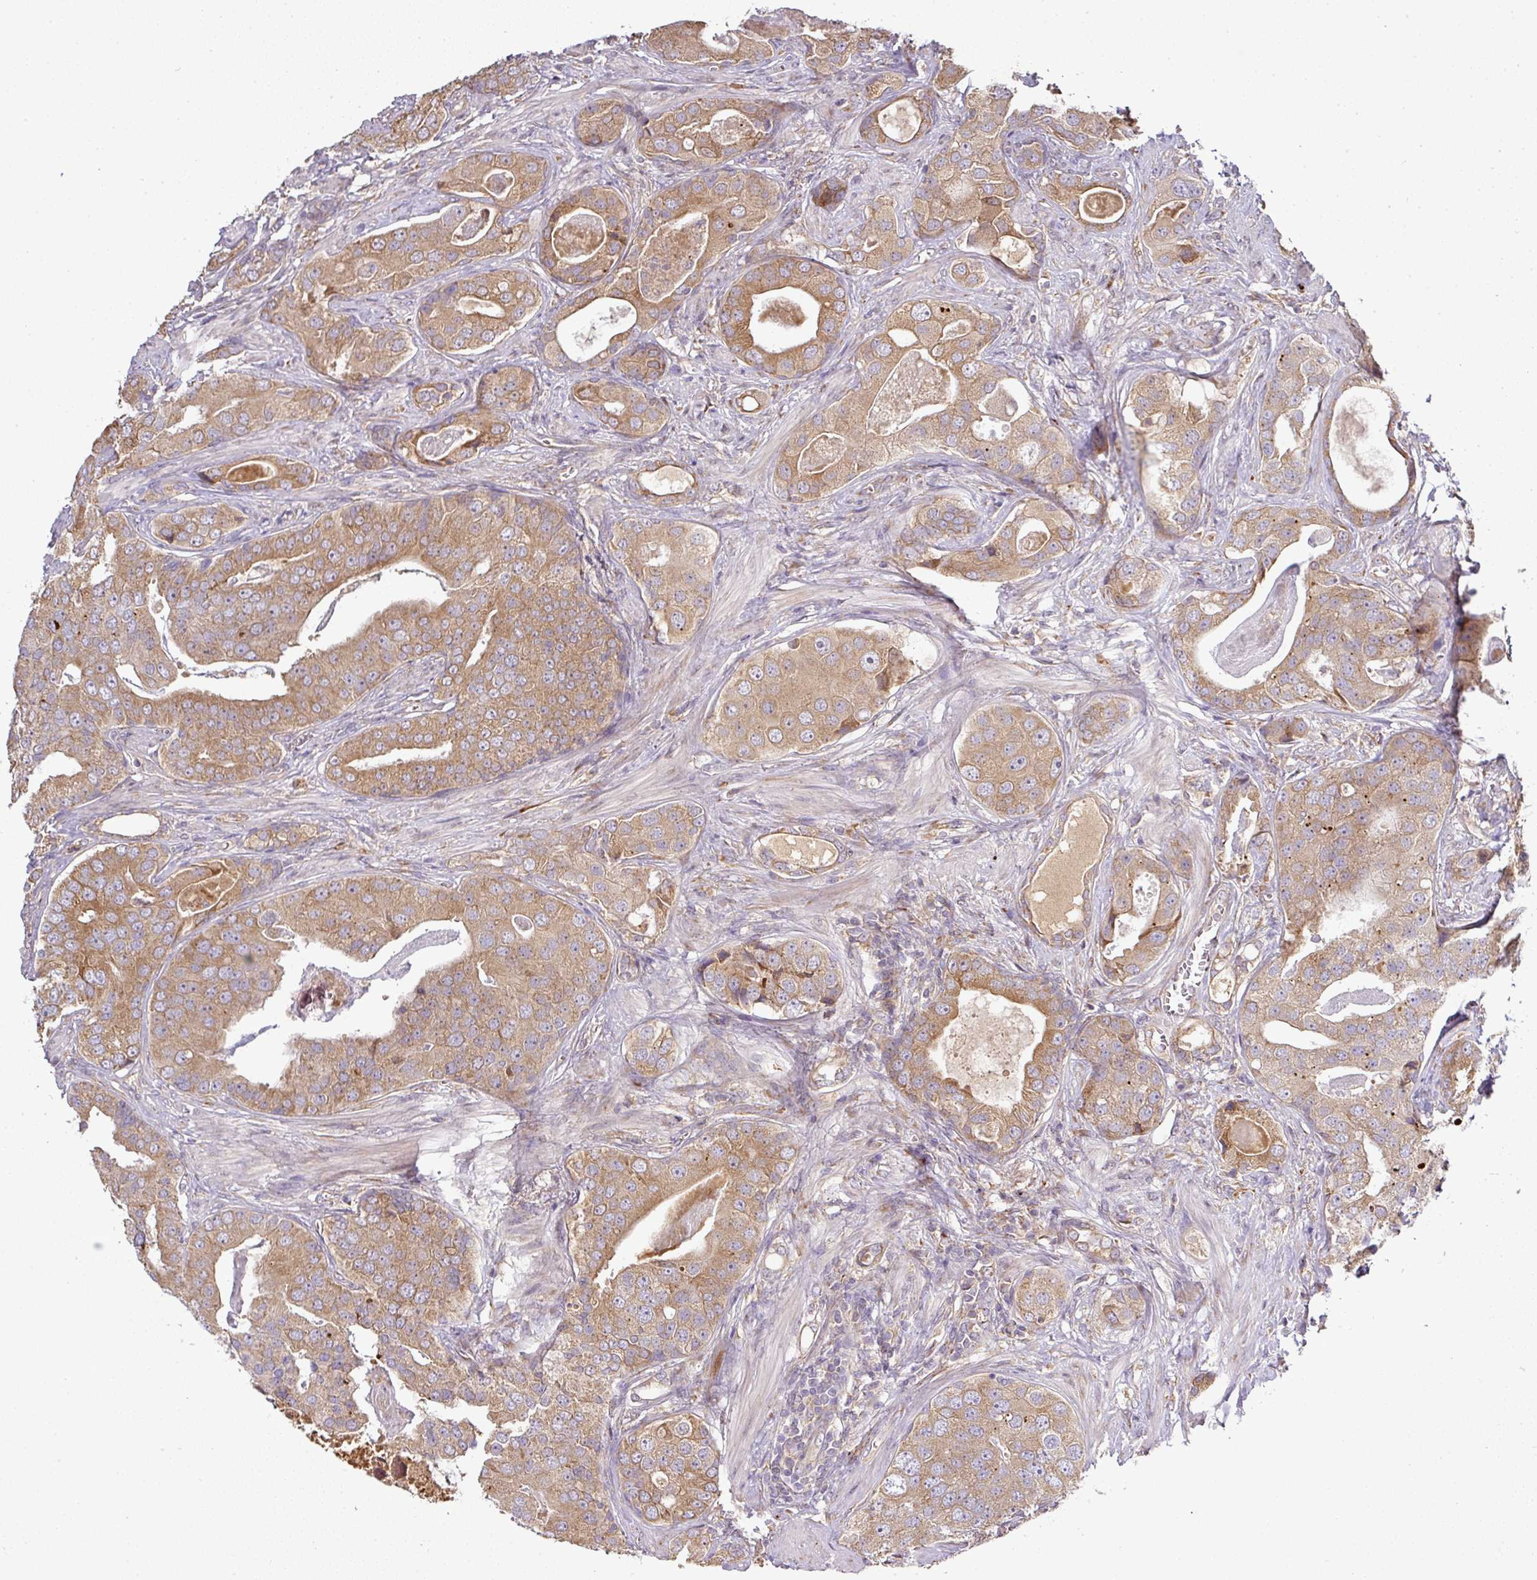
{"staining": {"intensity": "moderate", "quantity": ">75%", "location": "cytoplasmic/membranous"}, "tissue": "prostate cancer", "cell_type": "Tumor cells", "image_type": "cancer", "snomed": [{"axis": "morphology", "description": "Adenocarcinoma, High grade"}, {"axis": "topography", "description": "Prostate"}], "caption": "Prostate cancer stained with immunohistochemistry (IHC) reveals moderate cytoplasmic/membranous positivity in about >75% of tumor cells.", "gene": "GALP", "patient": {"sex": "male", "age": 71}}